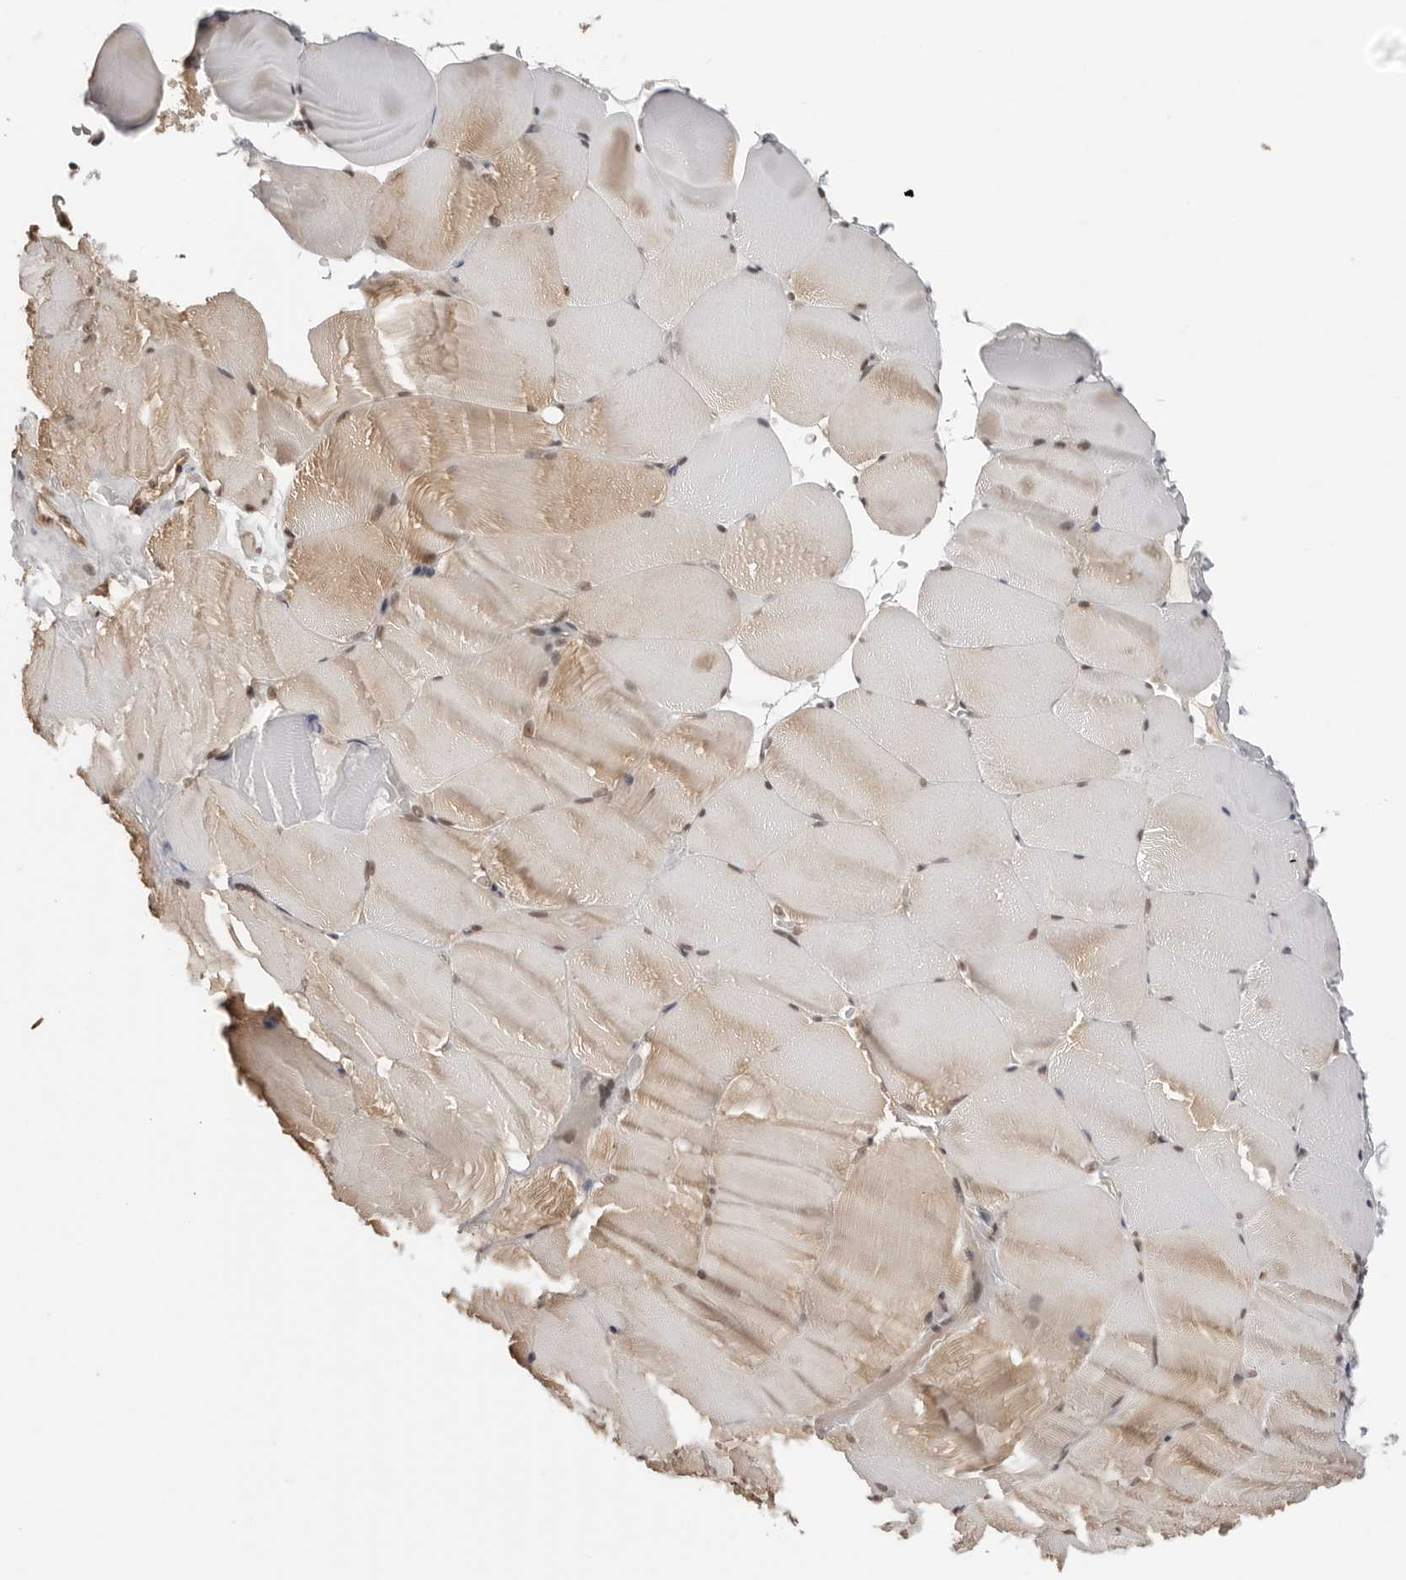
{"staining": {"intensity": "weak", "quantity": "25%-75%", "location": "cytoplasmic/membranous,nuclear"}, "tissue": "skeletal muscle", "cell_type": "Myocytes", "image_type": "normal", "snomed": [{"axis": "morphology", "description": "Normal tissue, NOS"}, {"axis": "topography", "description": "Skeletal muscle"}, {"axis": "topography", "description": "Parathyroid gland"}], "caption": "The histopathology image shows a brown stain indicating the presence of a protein in the cytoplasmic/membranous,nuclear of myocytes in skeletal muscle.", "gene": "SDE2", "patient": {"sex": "female", "age": 37}}